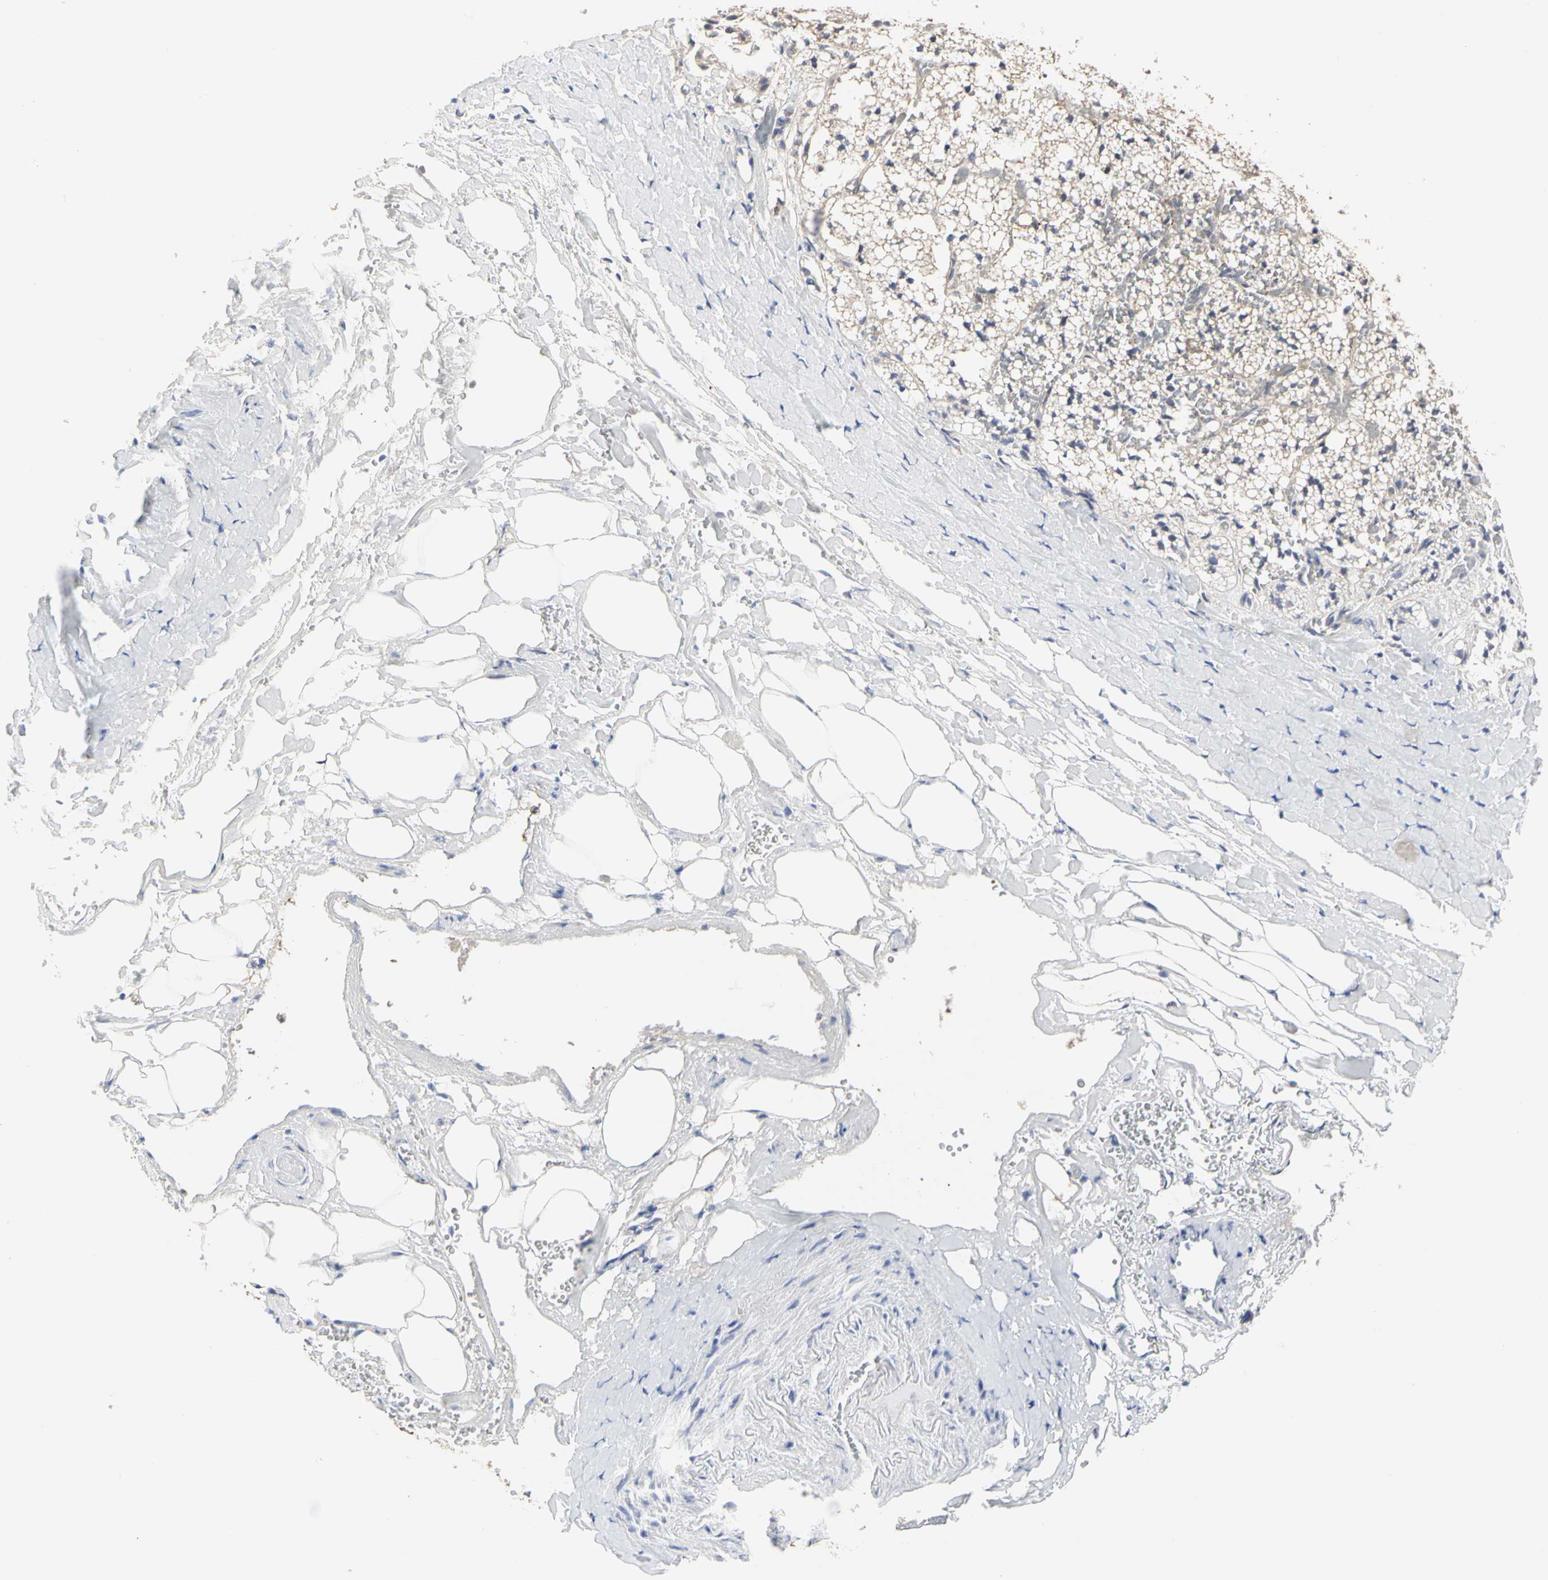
{"staining": {"intensity": "weak", "quantity": ">75%", "location": "cytoplasmic/membranous"}, "tissue": "adrenal gland", "cell_type": "Glandular cells", "image_type": "normal", "snomed": [{"axis": "morphology", "description": "Normal tissue, NOS"}, {"axis": "topography", "description": "Adrenal gland"}], "caption": "This image displays unremarkable adrenal gland stained with immunohistochemistry (IHC) to label a protein in brown. The cytoplasmic/membranous of glandular cells show weak positivity for the protein. Nuclei are counter-stained blue.", "gene": "C3orf52", "patient": {"sex": "male", "age": 53}}